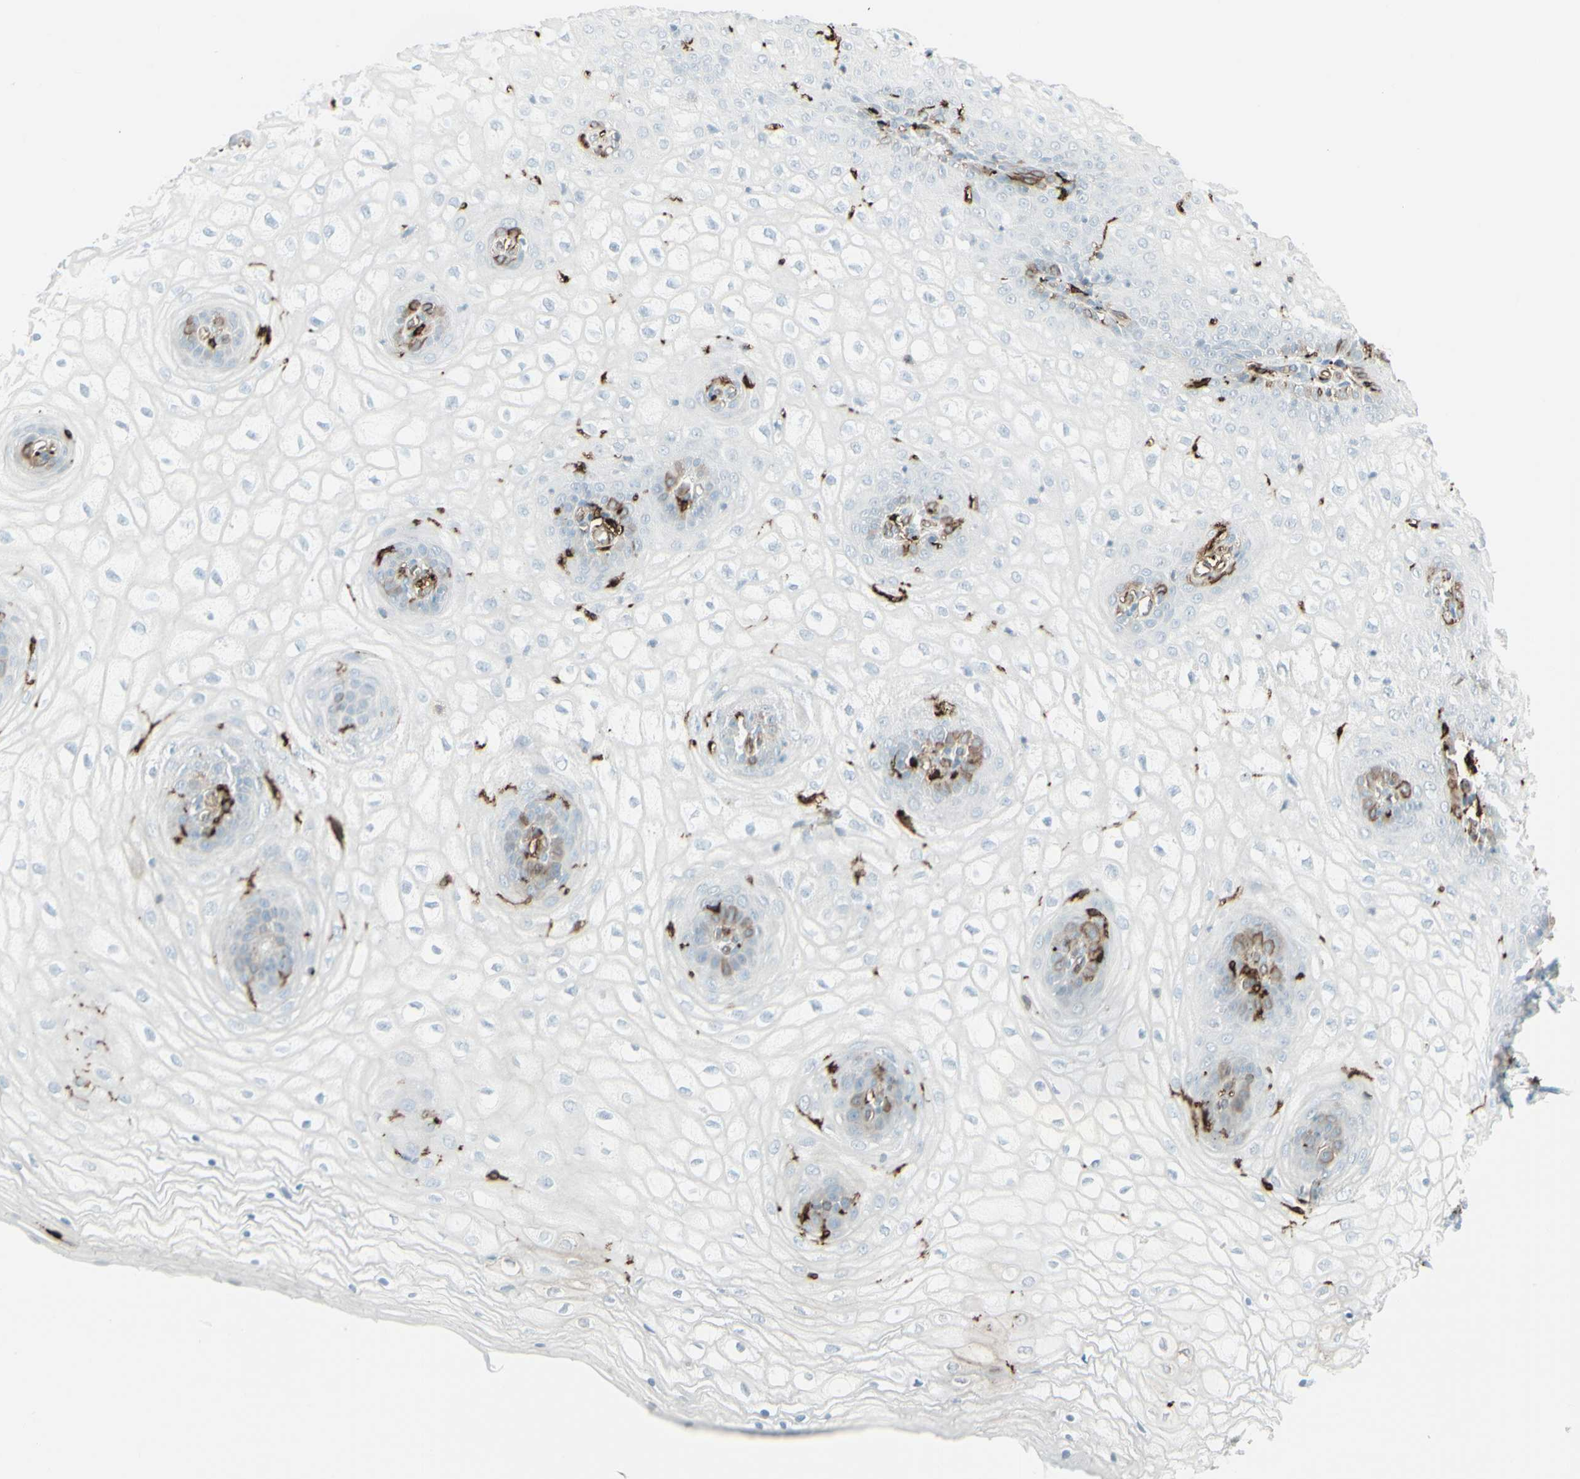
{"staining": {"intensity": "strong", "quantity": "<25%", "location": "cytoplasmic/membranous"}, "tissue": "vagina", "cell_type": "Squamous epithelial cells", "image_type": "normal", "snomed": [{"axis": "morphology", "description": "Normal tissue, NOS"}, {"axis": "topography", "description": "Vagina"}], "caption": "IHC of normal human vagina reveals medium levels of strong cytoplasmic/membranous positivity in approximately <25% of squamous epithelial cells.", "gene": "HLA", "patient": {"sex": "female", "age": 34}}